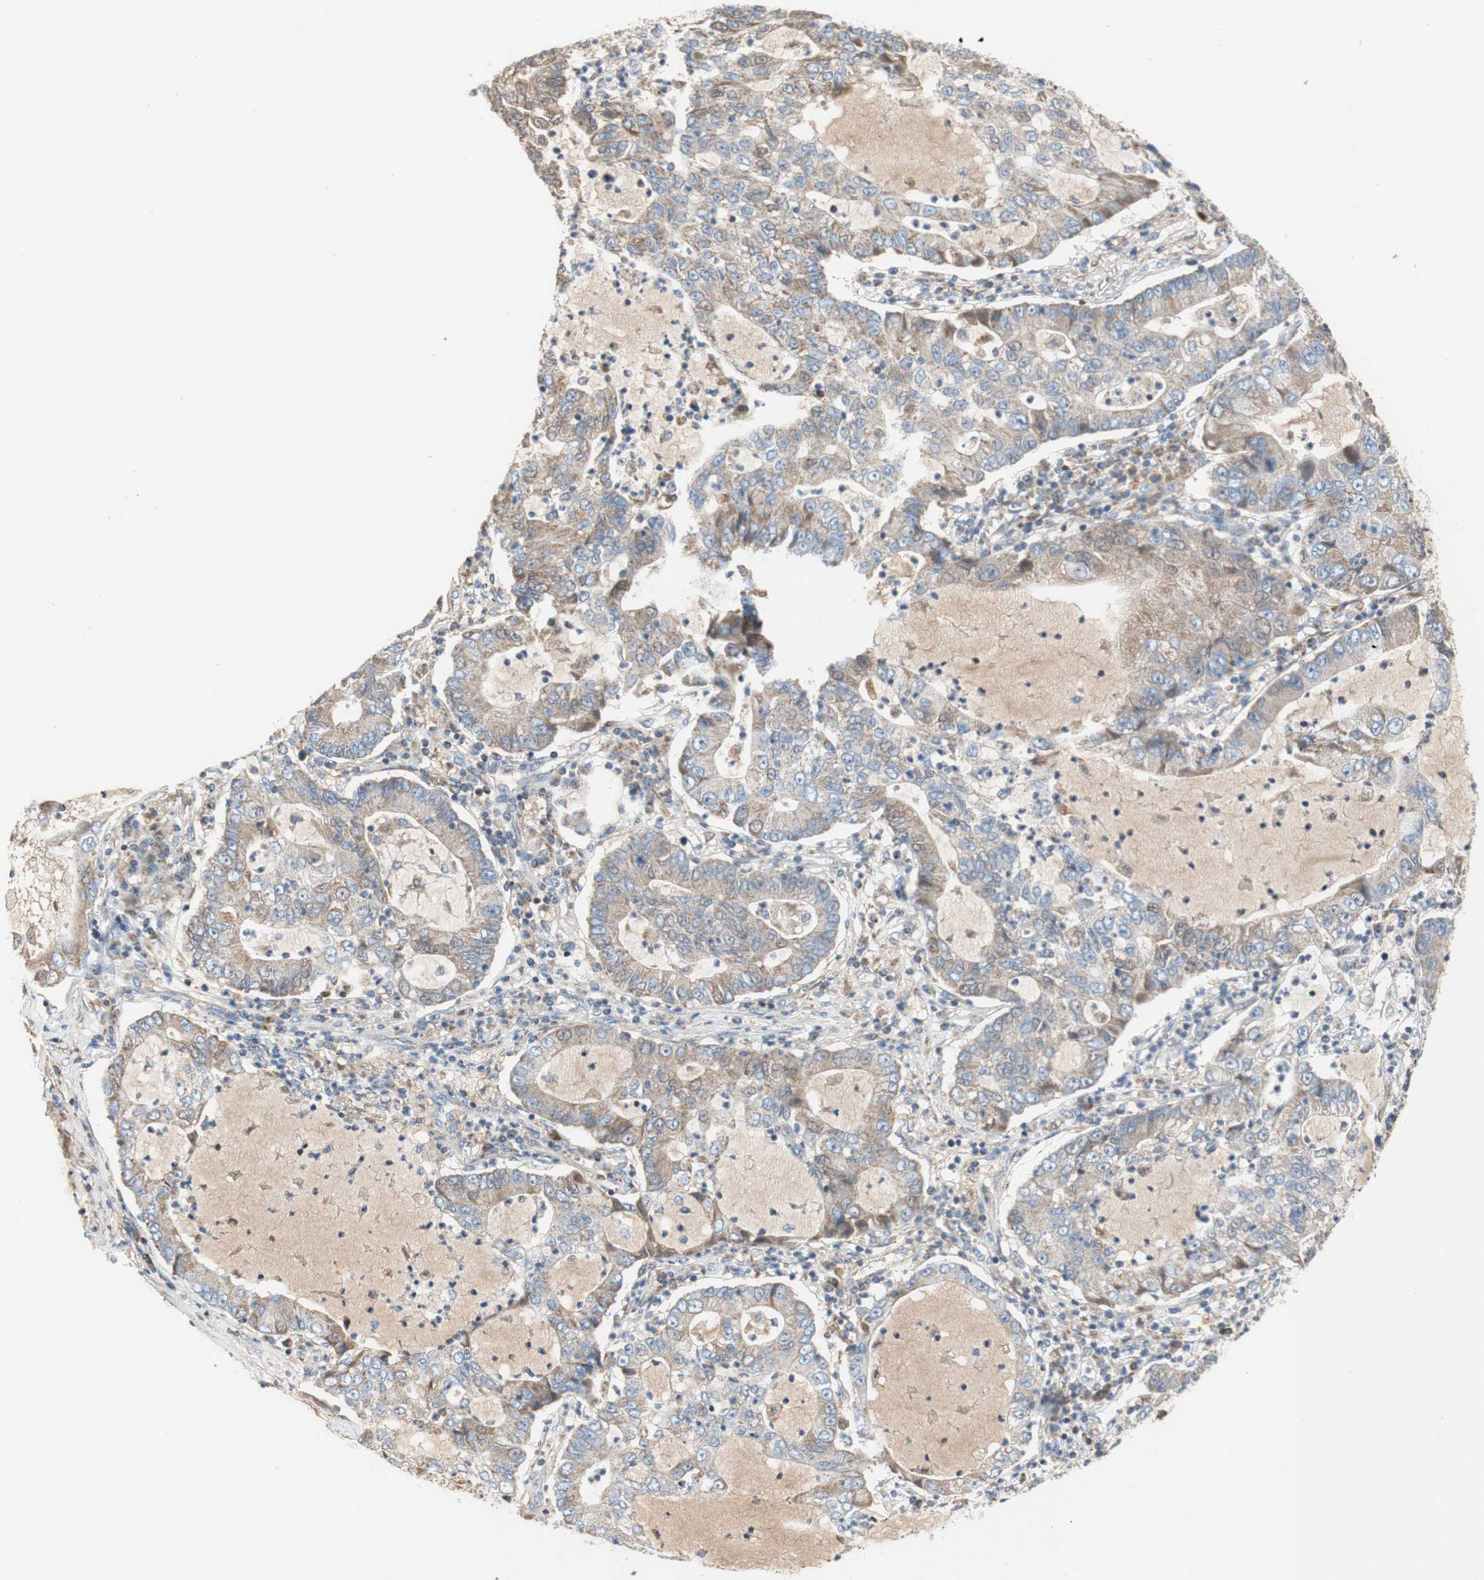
{"staining": {"intensity": "weak", "quantity": ">75%", "location": "cytoplasmic/membranous"}, "tissue": "lung cancer", "cell_type": "Tumor cells", "image_type": "cancer", "snomed": [{"axis": "morphology", "description": "Adenocarcinoma, NOS"}, {"axis": "topography", "description": "Lung"}], "caption": "An immunohistochemistry photomicrograph of tumor tissue is shown. Protein staining in brown shows weak cytoplasmic/membranous positivity in adenocarcinoma (lung) within tumor cells.", "gene": "SDHB", "patient": {"sex": "female", "age": 51}}